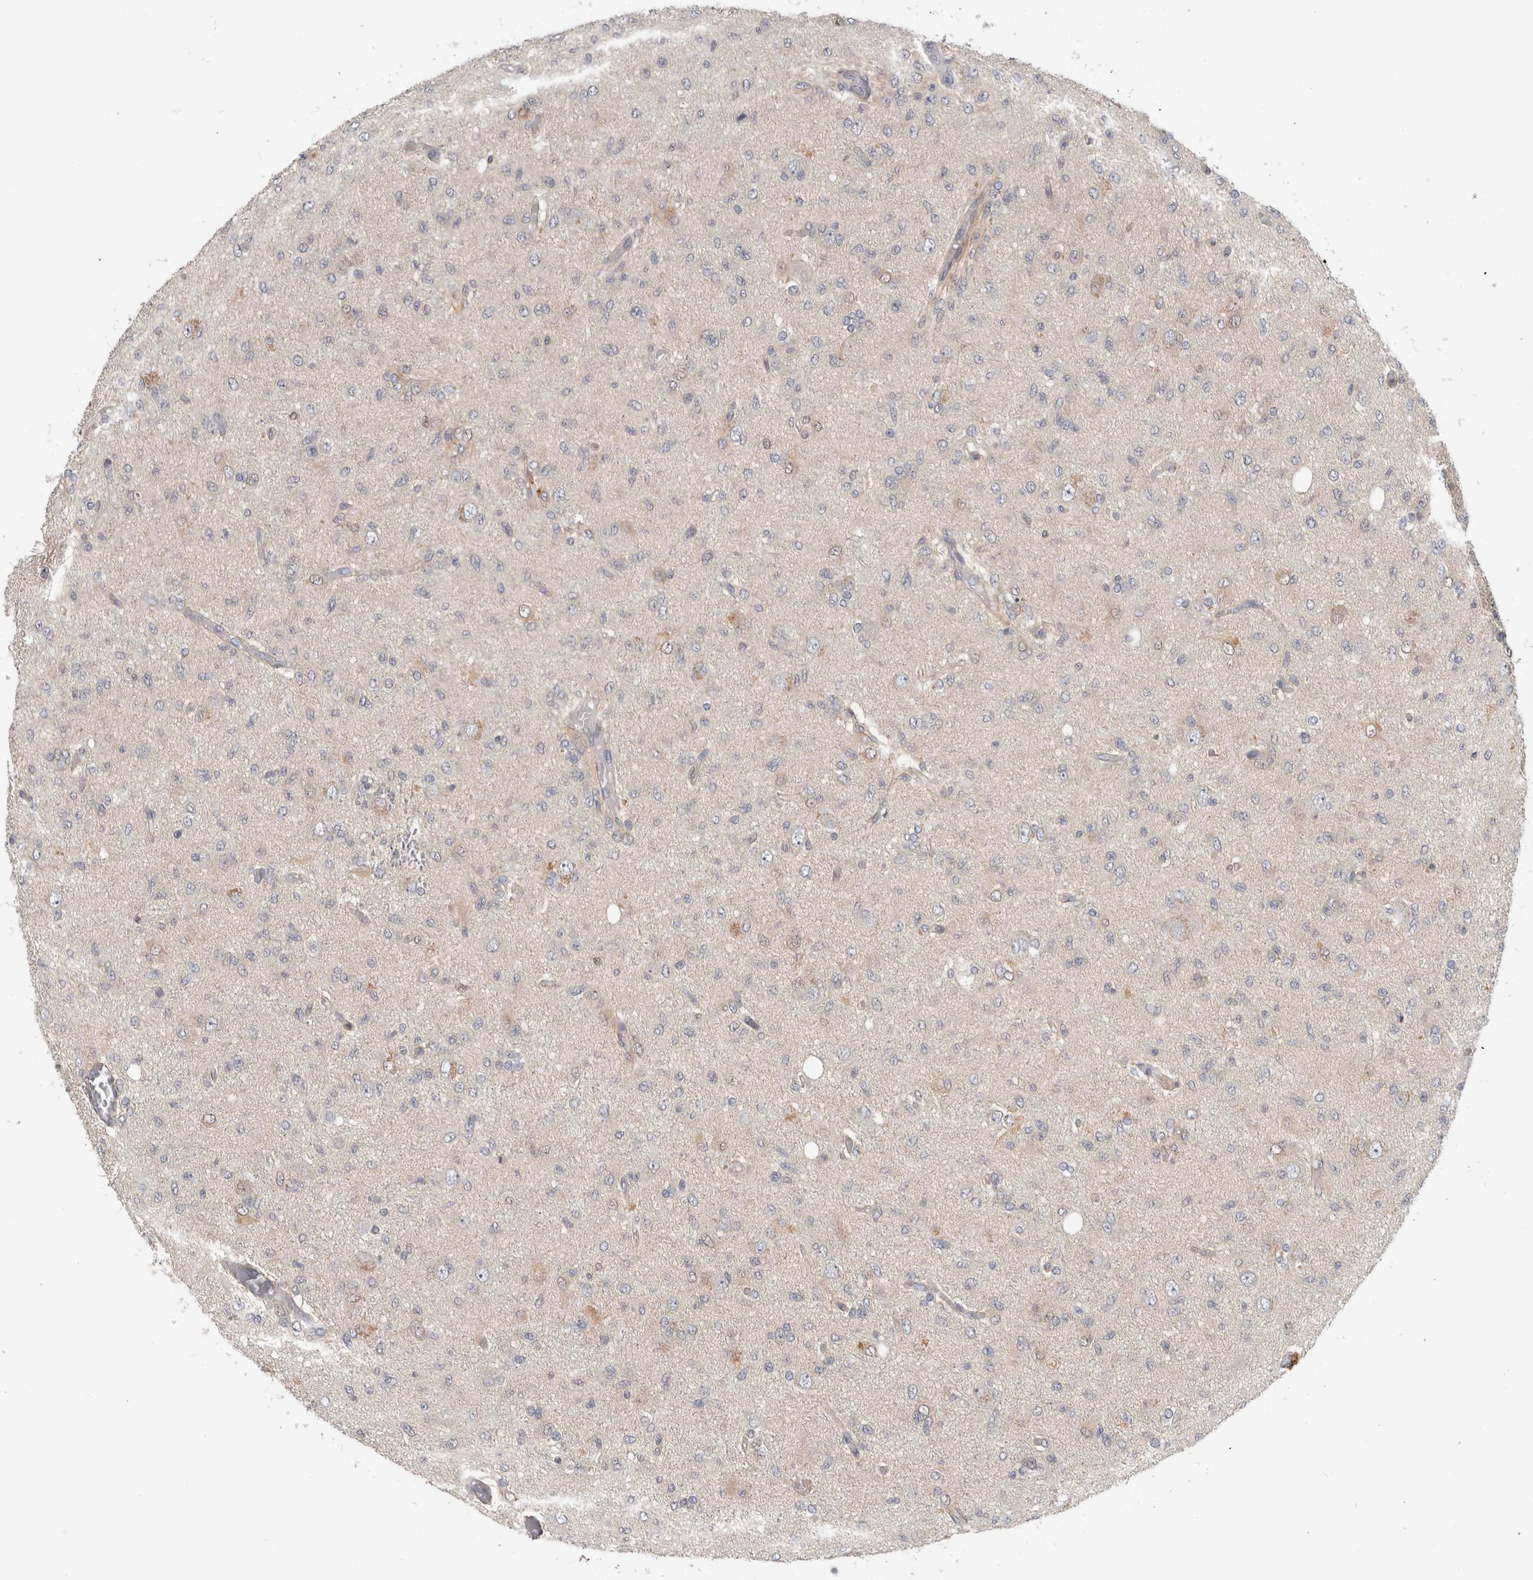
{"staining": {"intensity": "negative", "quantity": "none", "location": "none"}, "tissue": "glioma", "cell_type": "Tumor cells", "image_type": "cancer", "snomed": [{"axis": "morphology", "description": "Glioma, malignant, High grade"}, {"axis": "topography", "description": "Brain"}], "caption": "Immunohistochemistry (IHC) of human glioma reveals no positivity in tumor cells.", "gene": "PGM1", "patient": {"sex": "female", "age": 59}}